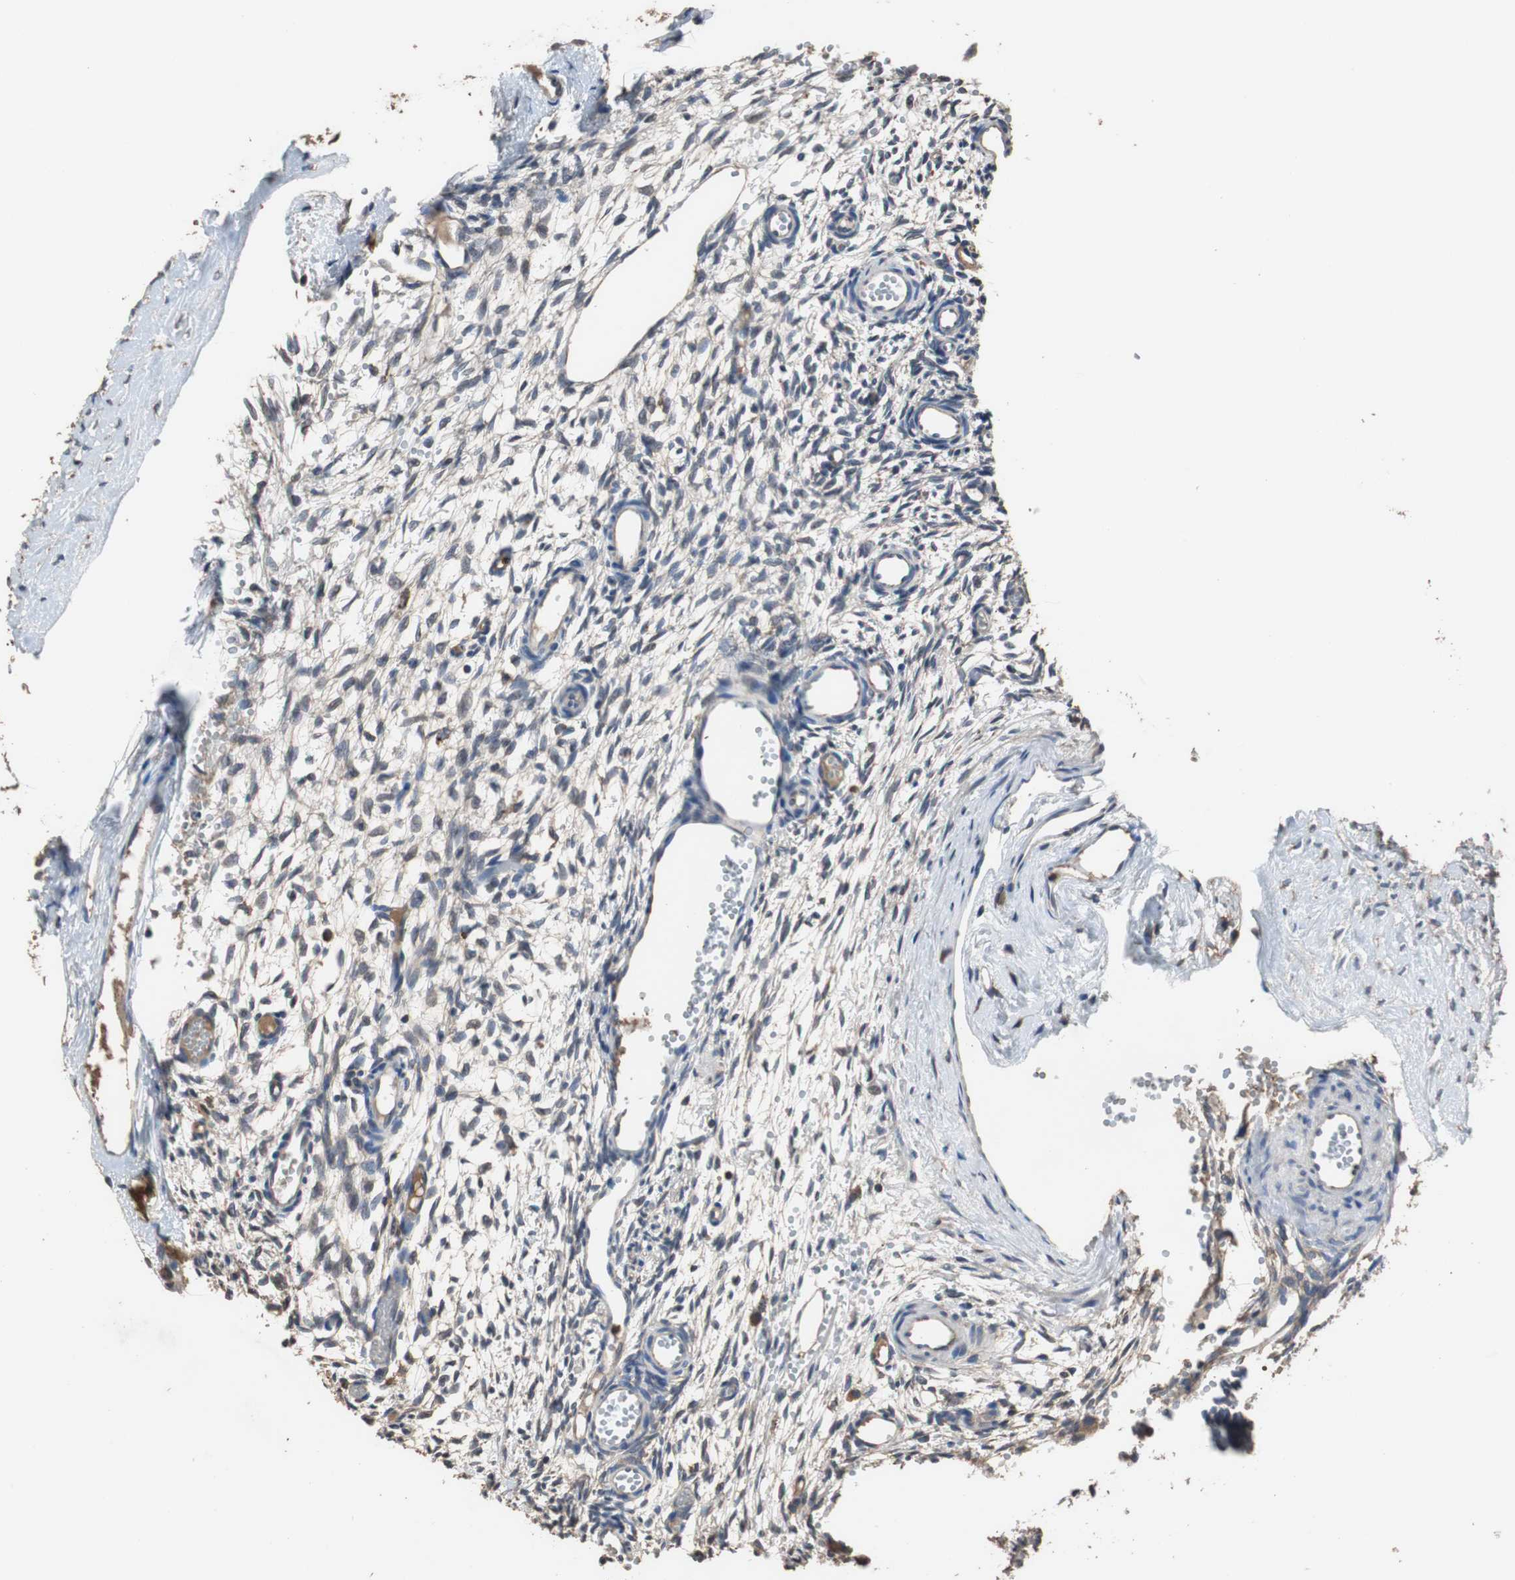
{"staining": {"intensity": "weak", "quantity": "<25%", "location": "cytoplasmic/membranous"}, "tissue": "ovary", "cell_type": "Ovarian stroma cells", "image_type": "normal", "snomed": [{"axis": "morphology", "description": "Normal tissue, NOS"}, {"axis": "topography", "description": "Ovary"}], "caption": "High magnification brightfield microscopy of normal ovary stained with DAB (3,3'-diaminobenzidine) (brown) and counterstained with hematoxylin (blue): ovarian stroma cells show no significant expression. Brightfield microscopy of IHC stained with DAB (3,3'-diaminobenzidine) (brown) and hematoxylin (blue), captured at high magnification.", "gene": "SCIMP", "patient": {"sex": "female", "age": 35}}